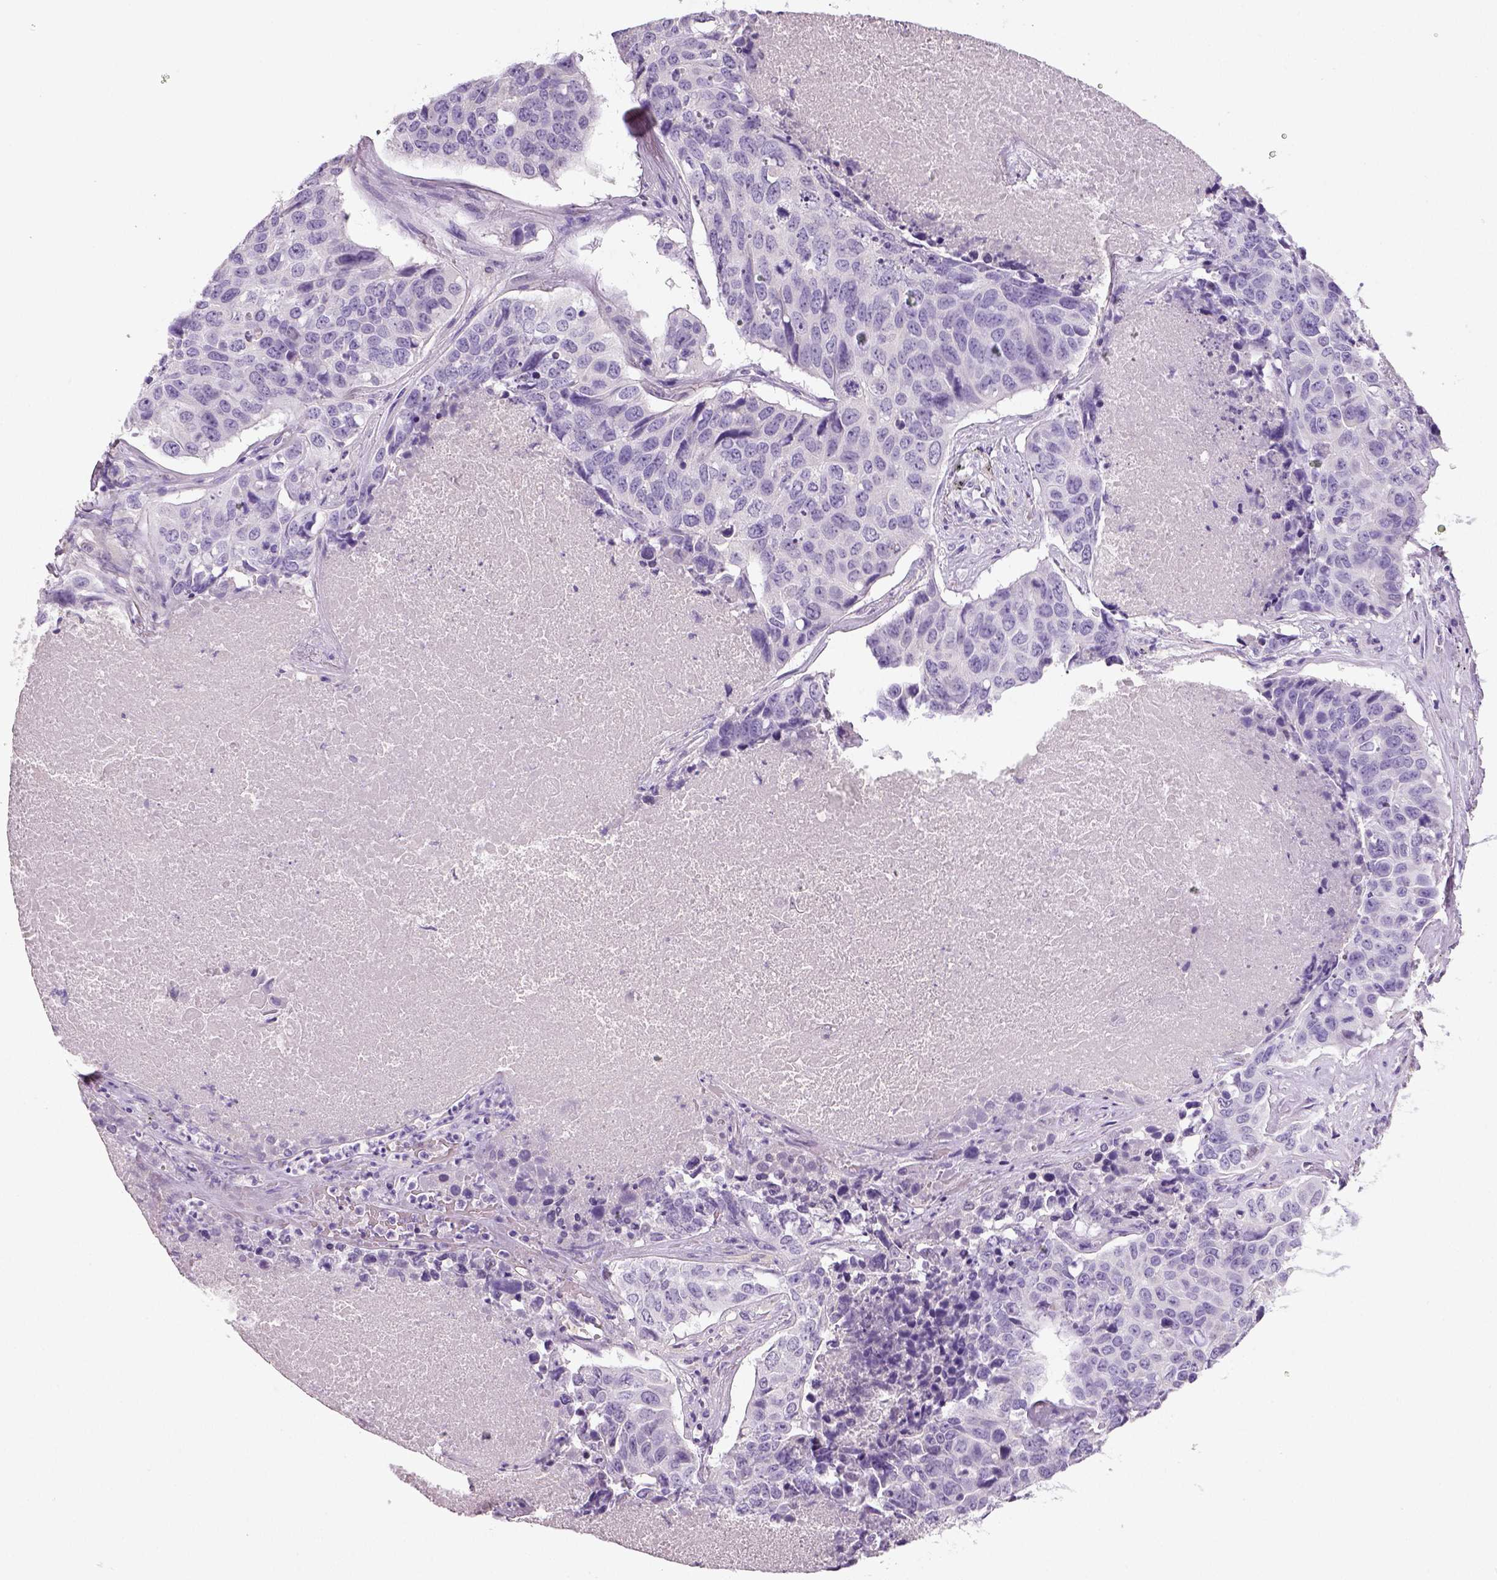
{"staining": {"intensity": "negative", "quantity": "none", "location": "none"}, "tissue": "lung cancer", "cell_type": "Tumor cells", "image_type": "cancer", "snomed": [{"axis": "morphology", "description": "Normal tissue, NOS"}, {"axis": "morphology", "description": "Squamous cell carcinoma, NOS"}, {"axis": "topography", "description": "Bronchus"}, {"axis": "topography", "description": "Lung"}], "caption": "Immunohistochemical staining of lung cancer shows no significant positivity in tumor cells. (Brightfield microscopy of DAB immunohistochemistry (IHC) at high magnification).", "gene": "NECAB2", "patient": {"sex": "male", "age": 64}}